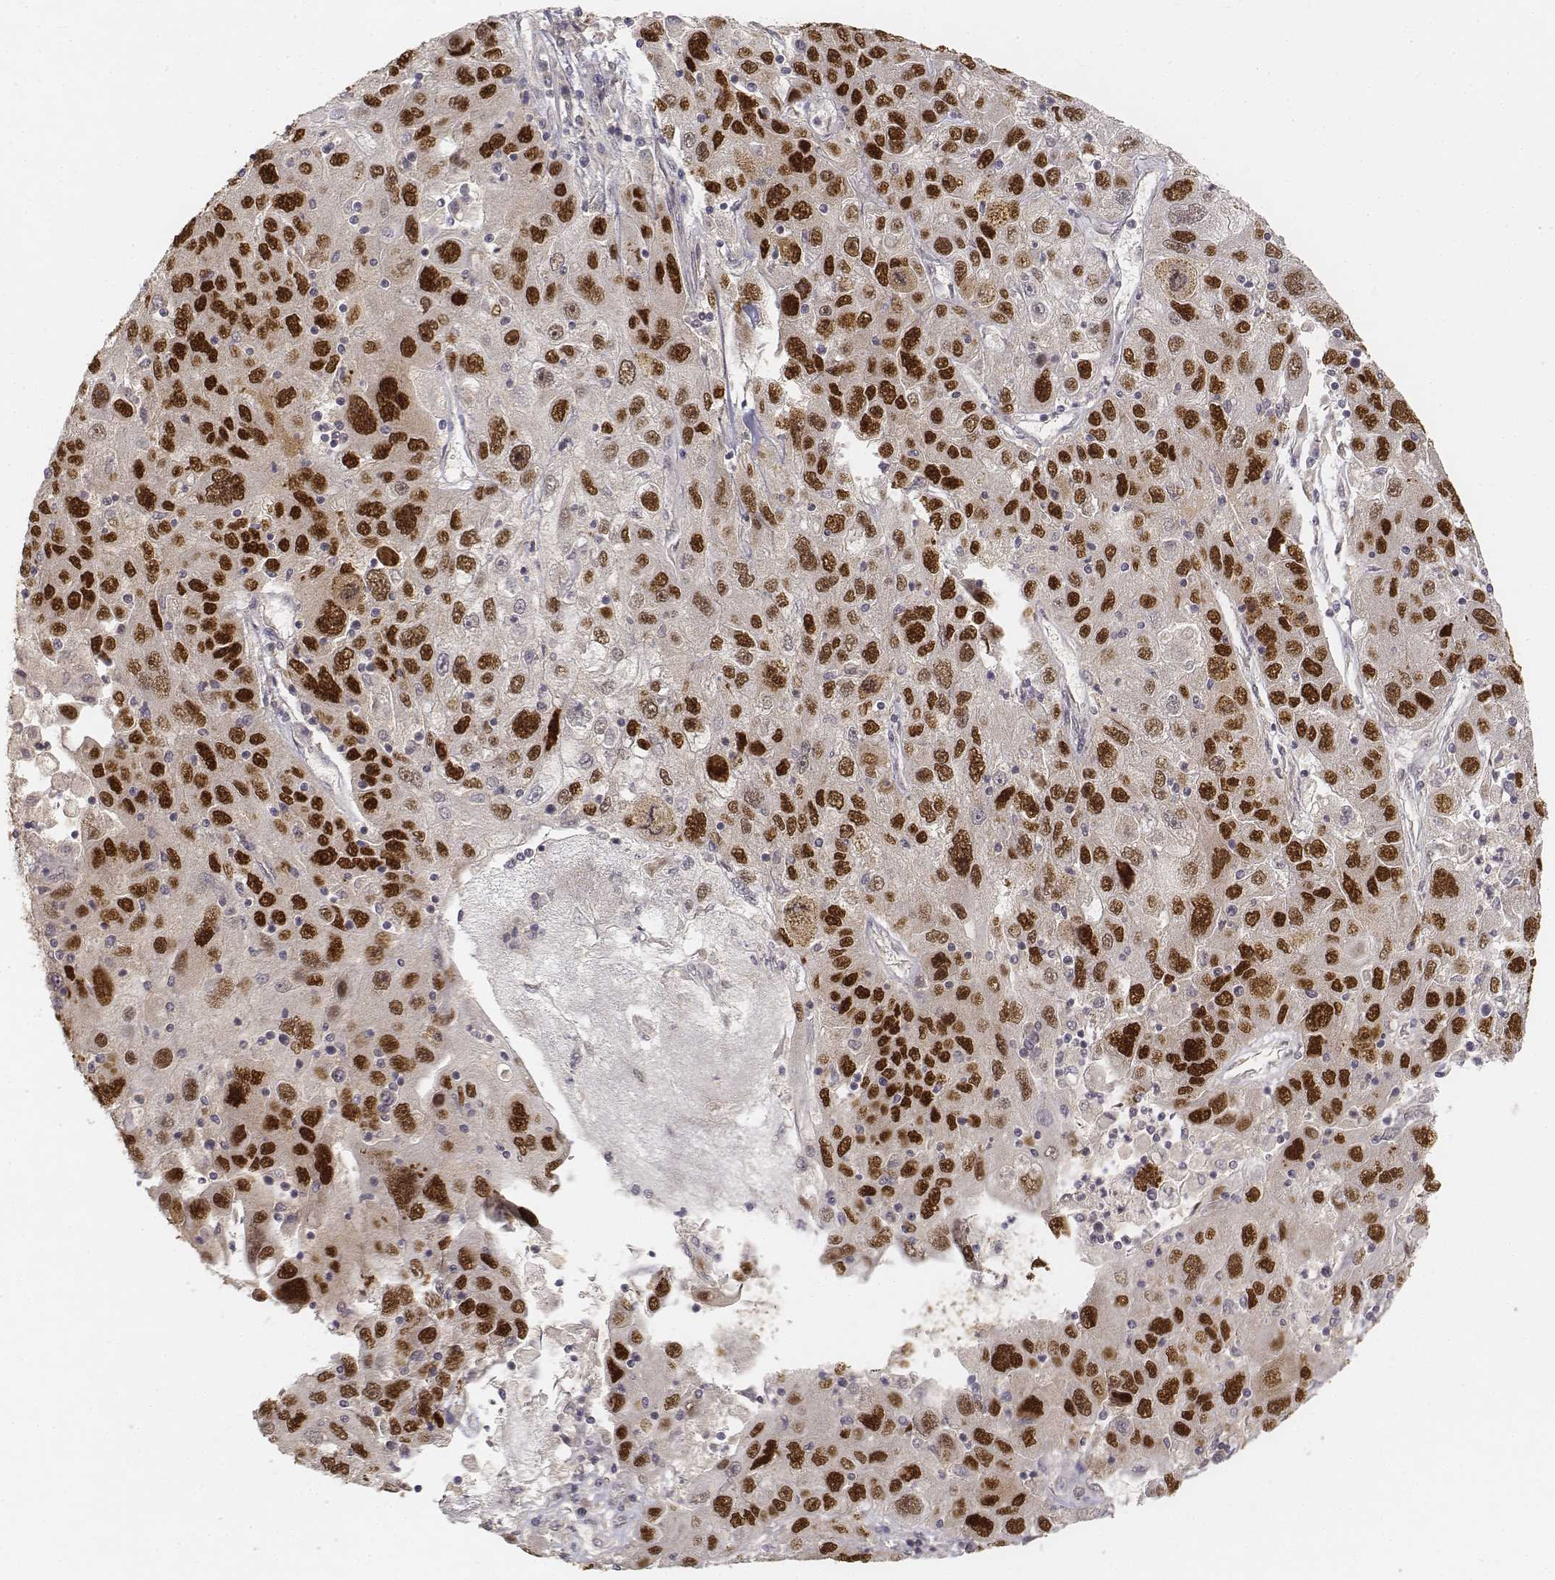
{"staining": {"intensity": "strong", "quantity": ">75%", "location": "nuclear"}, "tissue": "stomach cancer", "cell_type": "Tumor cells", "image_type": "cancer", "snomed": [{"axis": "morphology", "description": "Adenocarcinoma, NOS"}, {"axis": "topography", "description": "Stomach"}], "caption": "Human stomach cancer (adenocarcinoma) stained with a protein marker demonstrates strong staining in tumor cells.", "gene": "FANCD2", "patient": {"sex": "male", "age": 56}}